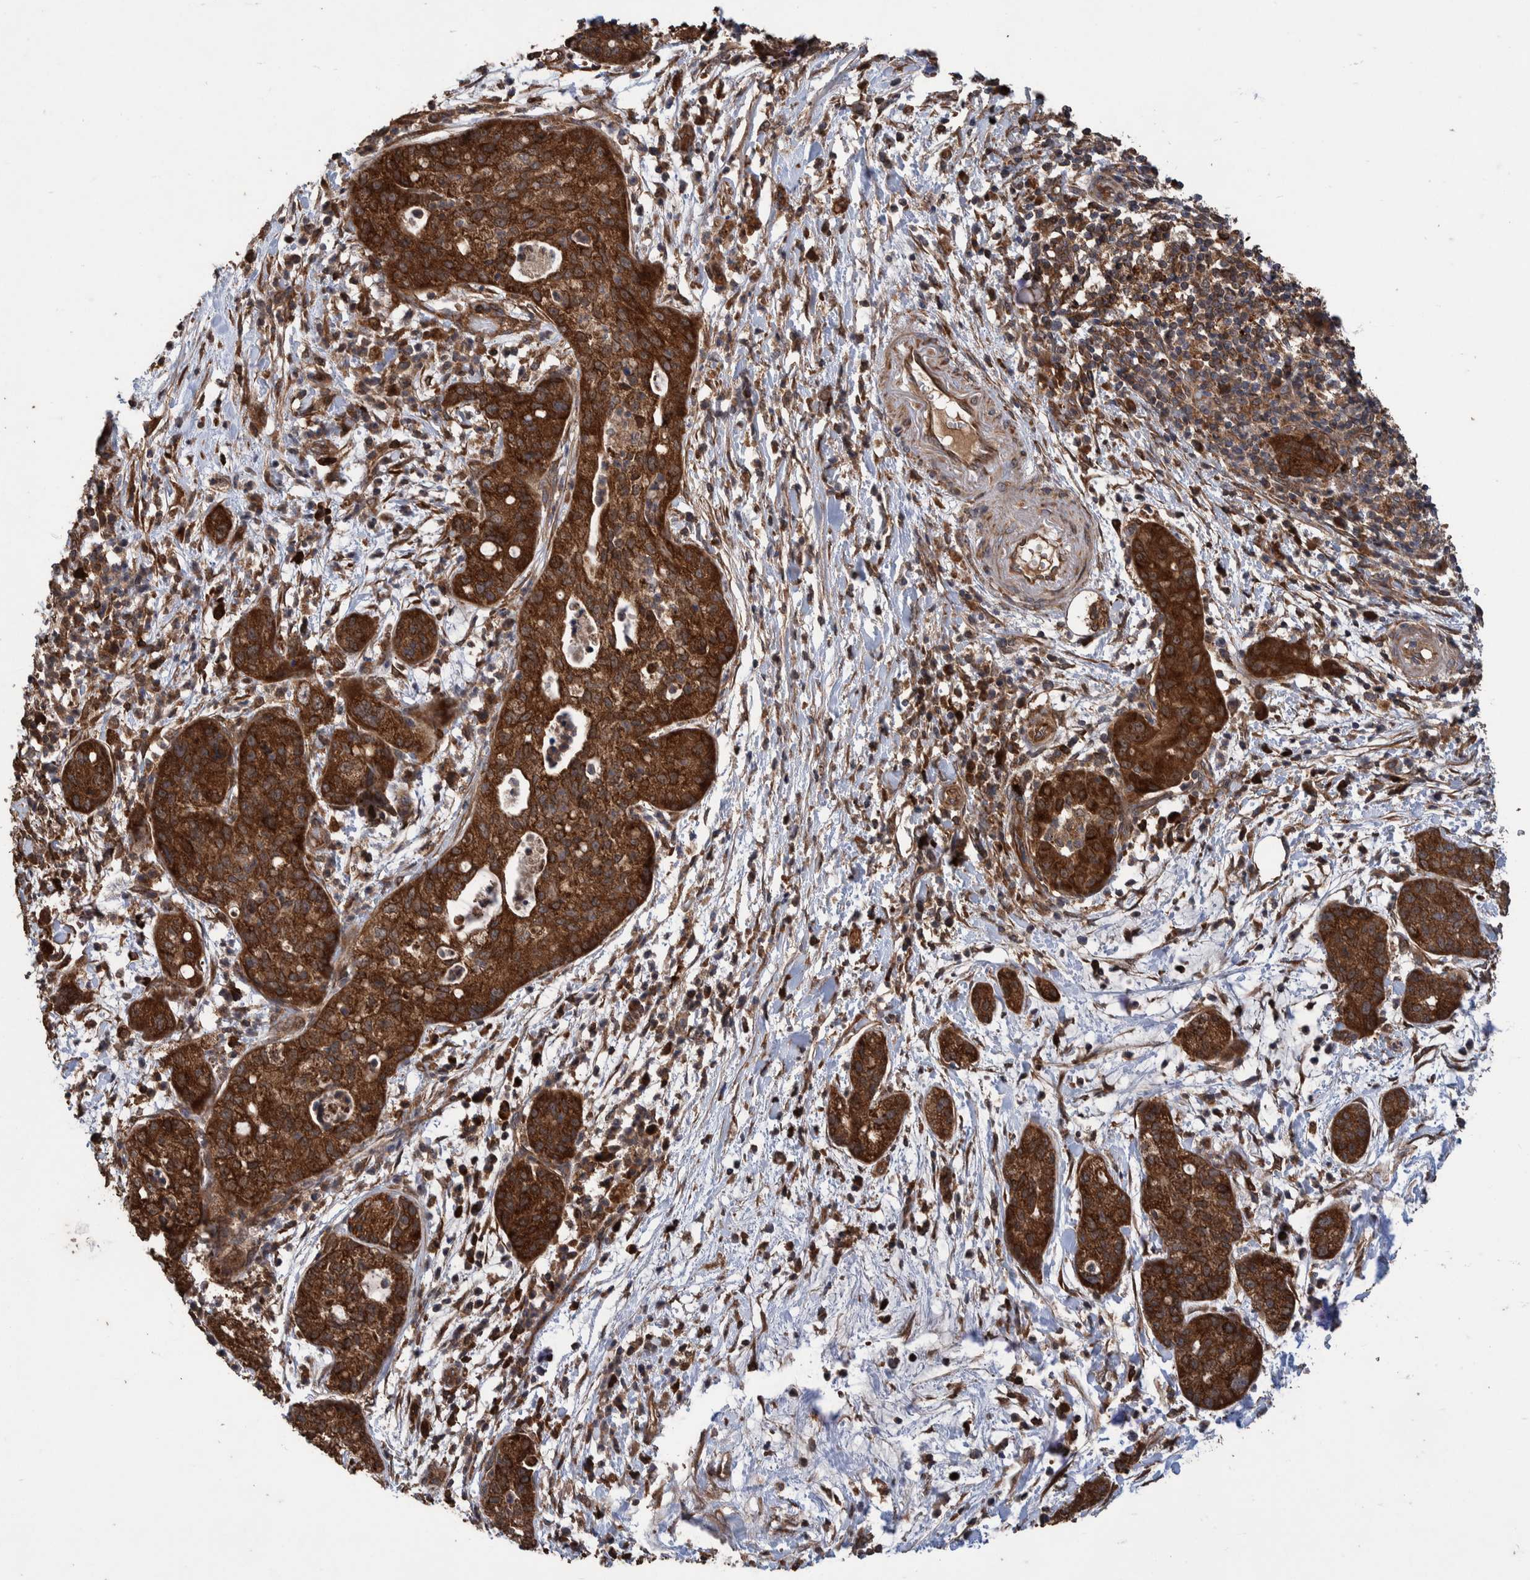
{"staining": {"intensity": "strong", "quantity": ">75%", "location": "cytoplasmic/membranous"}, "tissue": "pancreatic cancer", "cell_type": "Tumor cells", "image_type": "cancer", "snomed": [{"axis": "morphology", "description": "Adenocarcinoma, NOS"}, {"axis": "topography", "description": "Pancreas"}], "caption": "The image shows immunohistochemical staining of pancreatic cancer. There is strong cytoplasmic/membranous staining is seen in about >75% of tumor cells.", "gene": "TRIM16", "patient": {"sex": "female", "age": 78}}